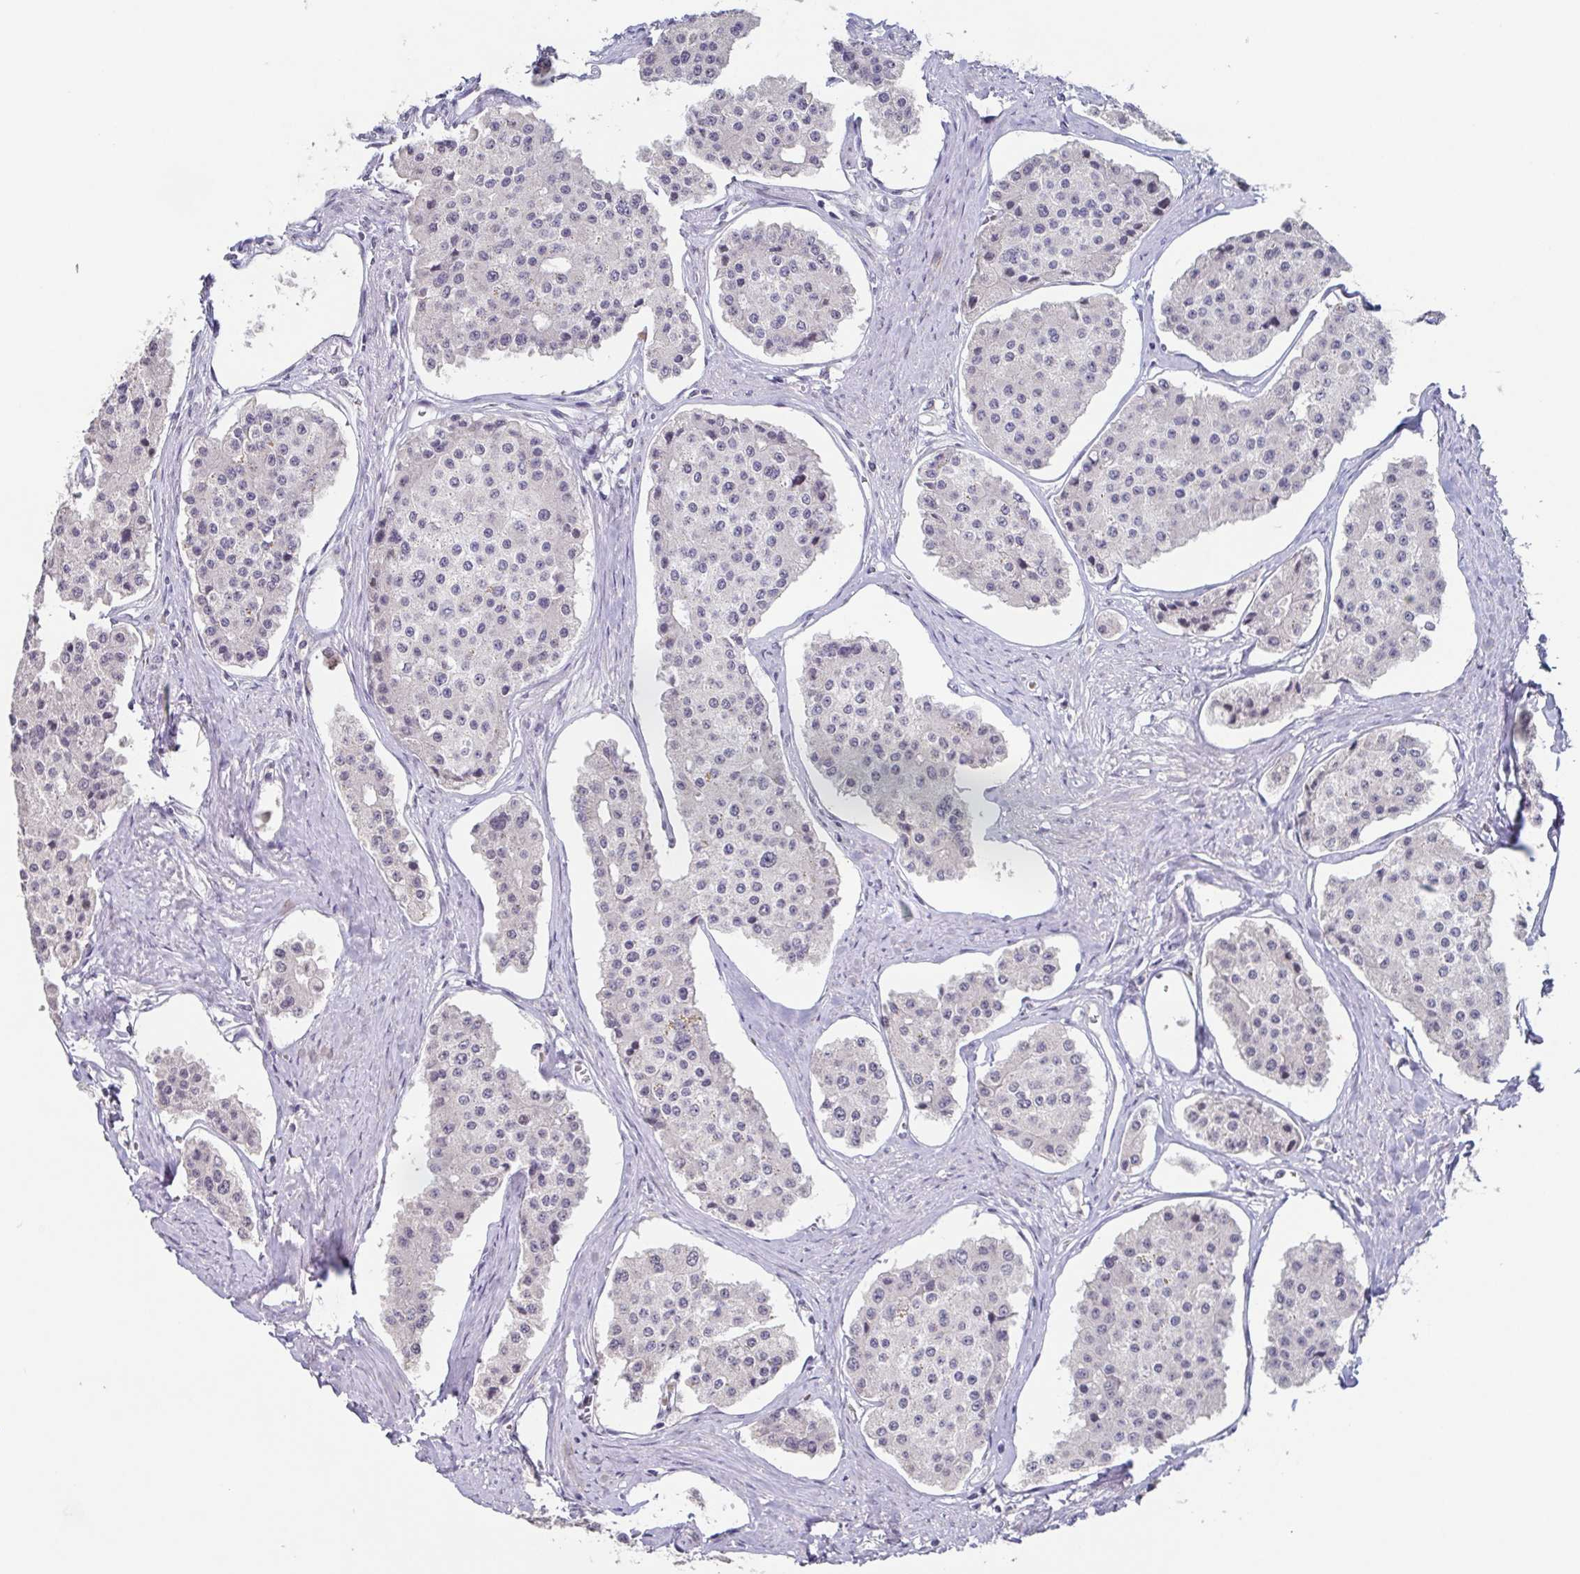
{"staining": {"intensity": "negative", "quantity": "none", "location": "none"}, "tissue": "carcinoid", "cell_type": "Tumor cells", "image_type": "cancer", "snomed": [{"axis": "morphology", "description": "Carcinoid, malignant, NOS"}, {"axis": "topography", "description": "Small intestine"}], "caption": "DAB (3,3'-diaminobenzidine) immunohistochemical staining of carcinoid (malignant) demonstrates no significant expression in tumor cells. Nuclei are stained in blue.", "gene": "GHRL", "patient": {"sex": "female", "age": 65}}